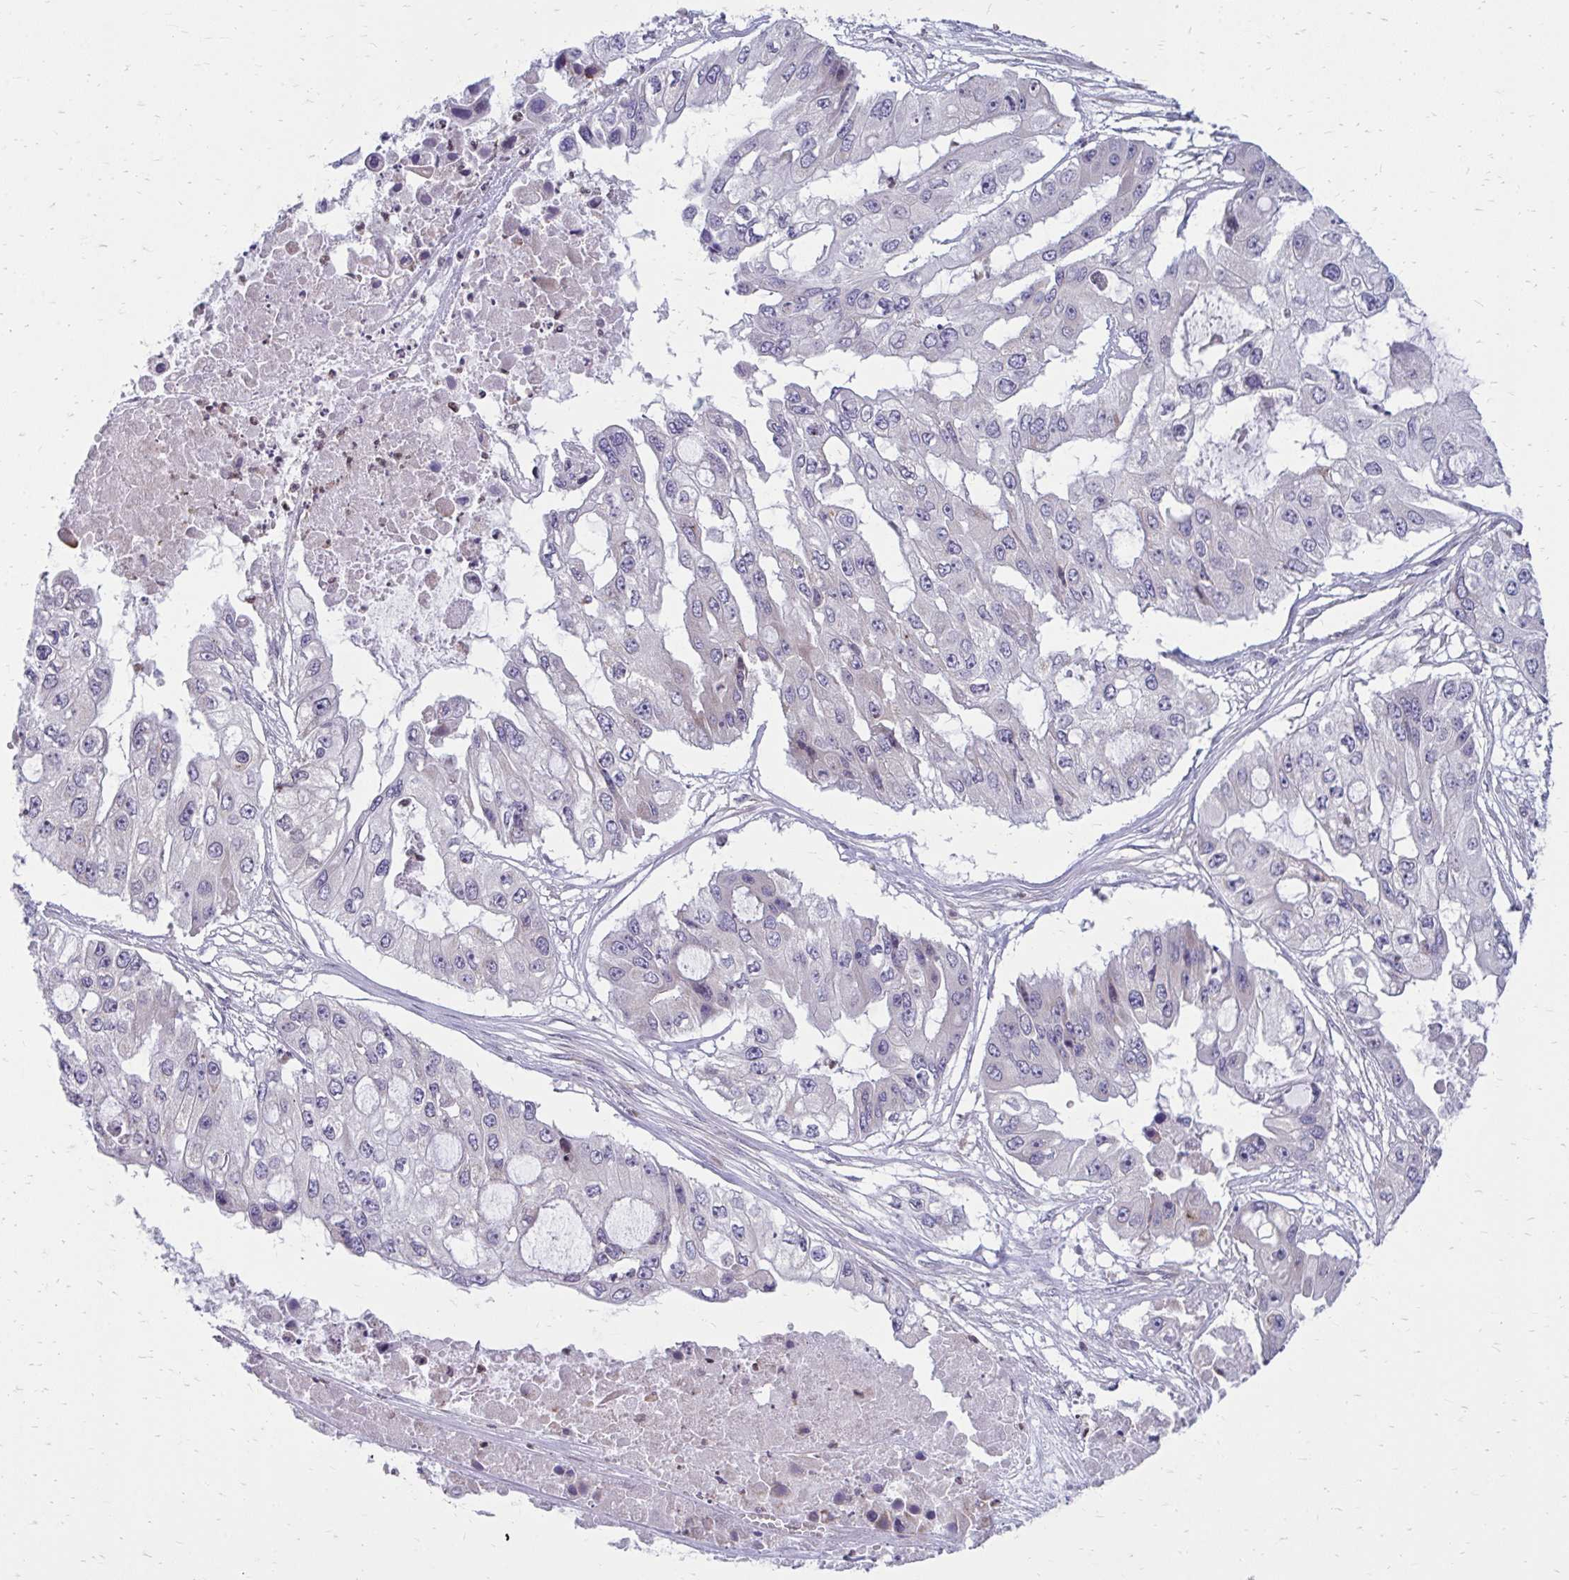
{"staining": {"intensity": "negative", "quantity": "none", "location": "none"}, "tissue": "ovarian cancer", "cell_type": "Tumor cells", "image_type": "cancer", "snomed": [{"axis": "morphology", "description": "Cystadenocarcinoma, serous, NOS"}, {"axis": "topography", "description": "Ovary"}], "caption": "IHC of human ovarian serous cystadenocarcinoma shows no positivity in tumor cells.", "gene": "ASAP1", "patient": {"sex": "female", "age": 56}}